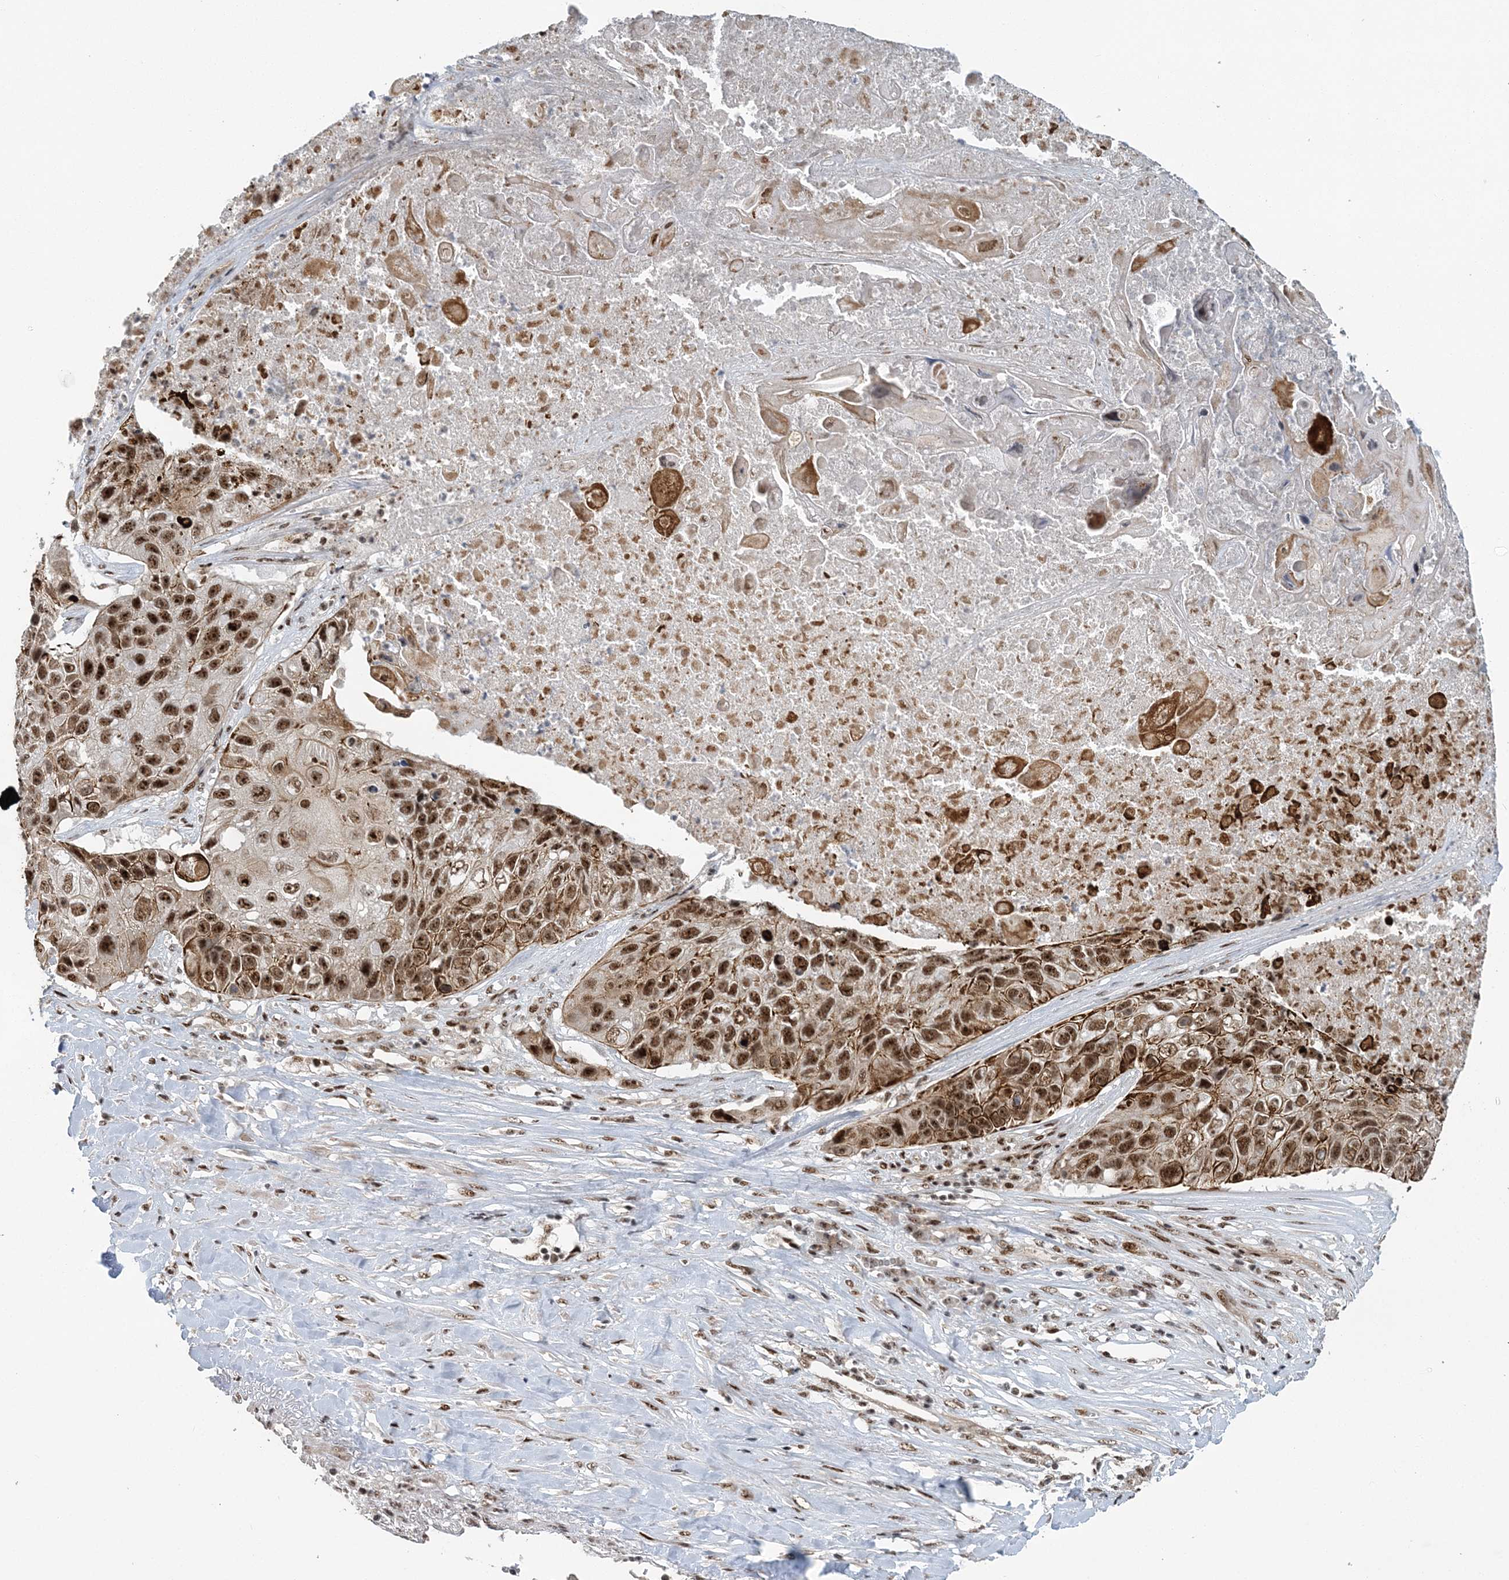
{"staining": {"intensity": "moderate", "quantity": ">75%", "location": "cytoplasmic/membranous,nuclear"}, "tissue": "lung cancer", "cell_type": "Tumor cells", "image_type": "cancer", "snomed": [{"axis": "morphology", "description": "Squamous cell carcinoma, NOS"}, {"axis": "topography", "description": "Lung"}], "caption": "Immunohistochemical staining of lung squamous cell carcinoma shows moderate cytoplasmic/membranous and nuclear protein staining in about >75% of tumor cells.", "gene": "CWC22", "patient": {"sex": "male", "age": 61}}